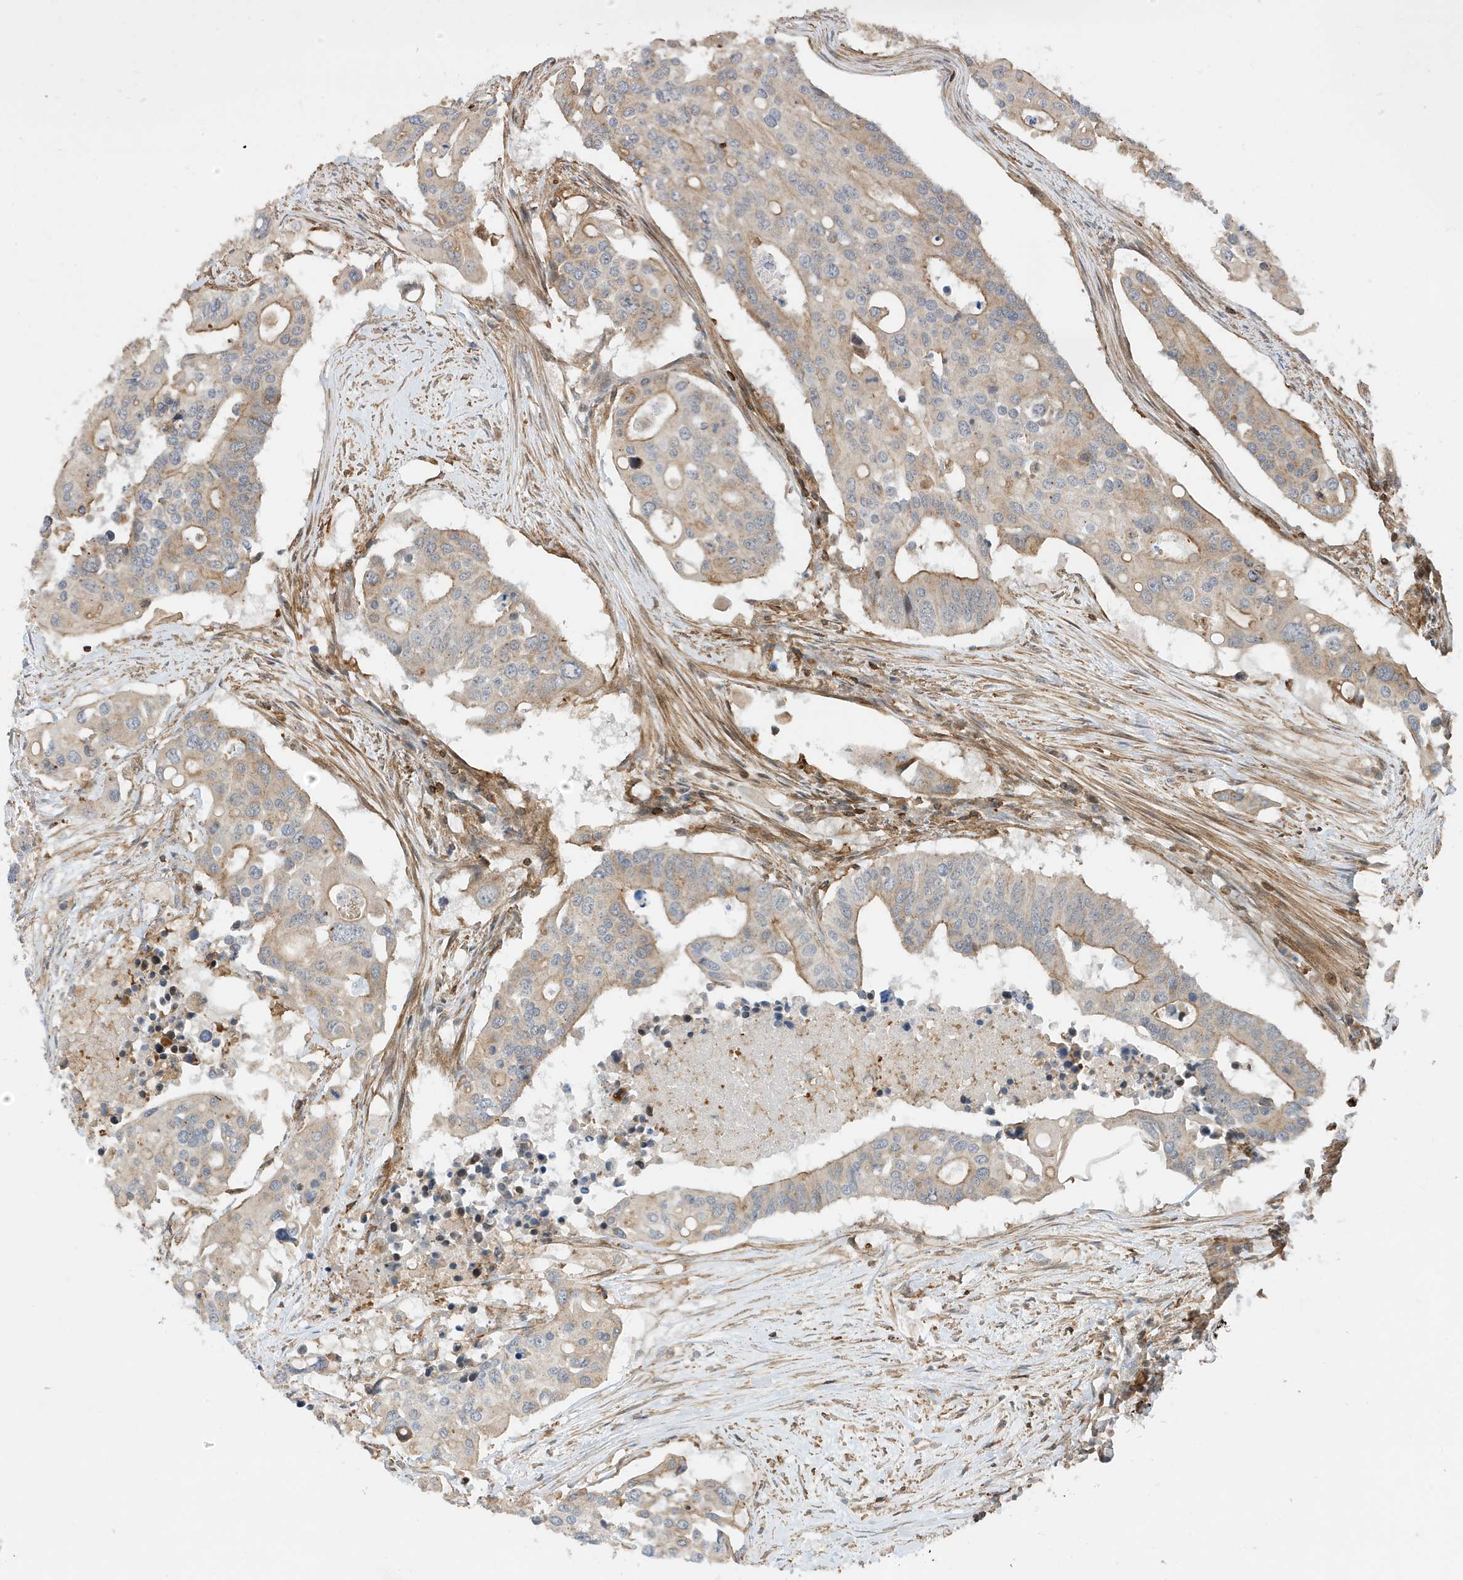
{"staining": {"intensity": "moderate", "quantity": "25%-75%", "location": "cytoplasmic/membranous"}, "tissue": "colorectal cancer", "cell_type": "Tumor cells", "image_type": "cancer", "snomed": [{"axis": "morphology", "description": "Adenocarcinoma, NOS"}, {"axis": "topography", "description": "Colon"}], "caption": "A histopathology image showing moderate cytoplasmic/membranous positivity in about 25%-75% of tumor cells in colorectal cancer (adenocarcinoma), as visualized by brown immunohistochemical staining.", "gene": "TATDN3", "patient": {"sex": "male", "age": 77}}